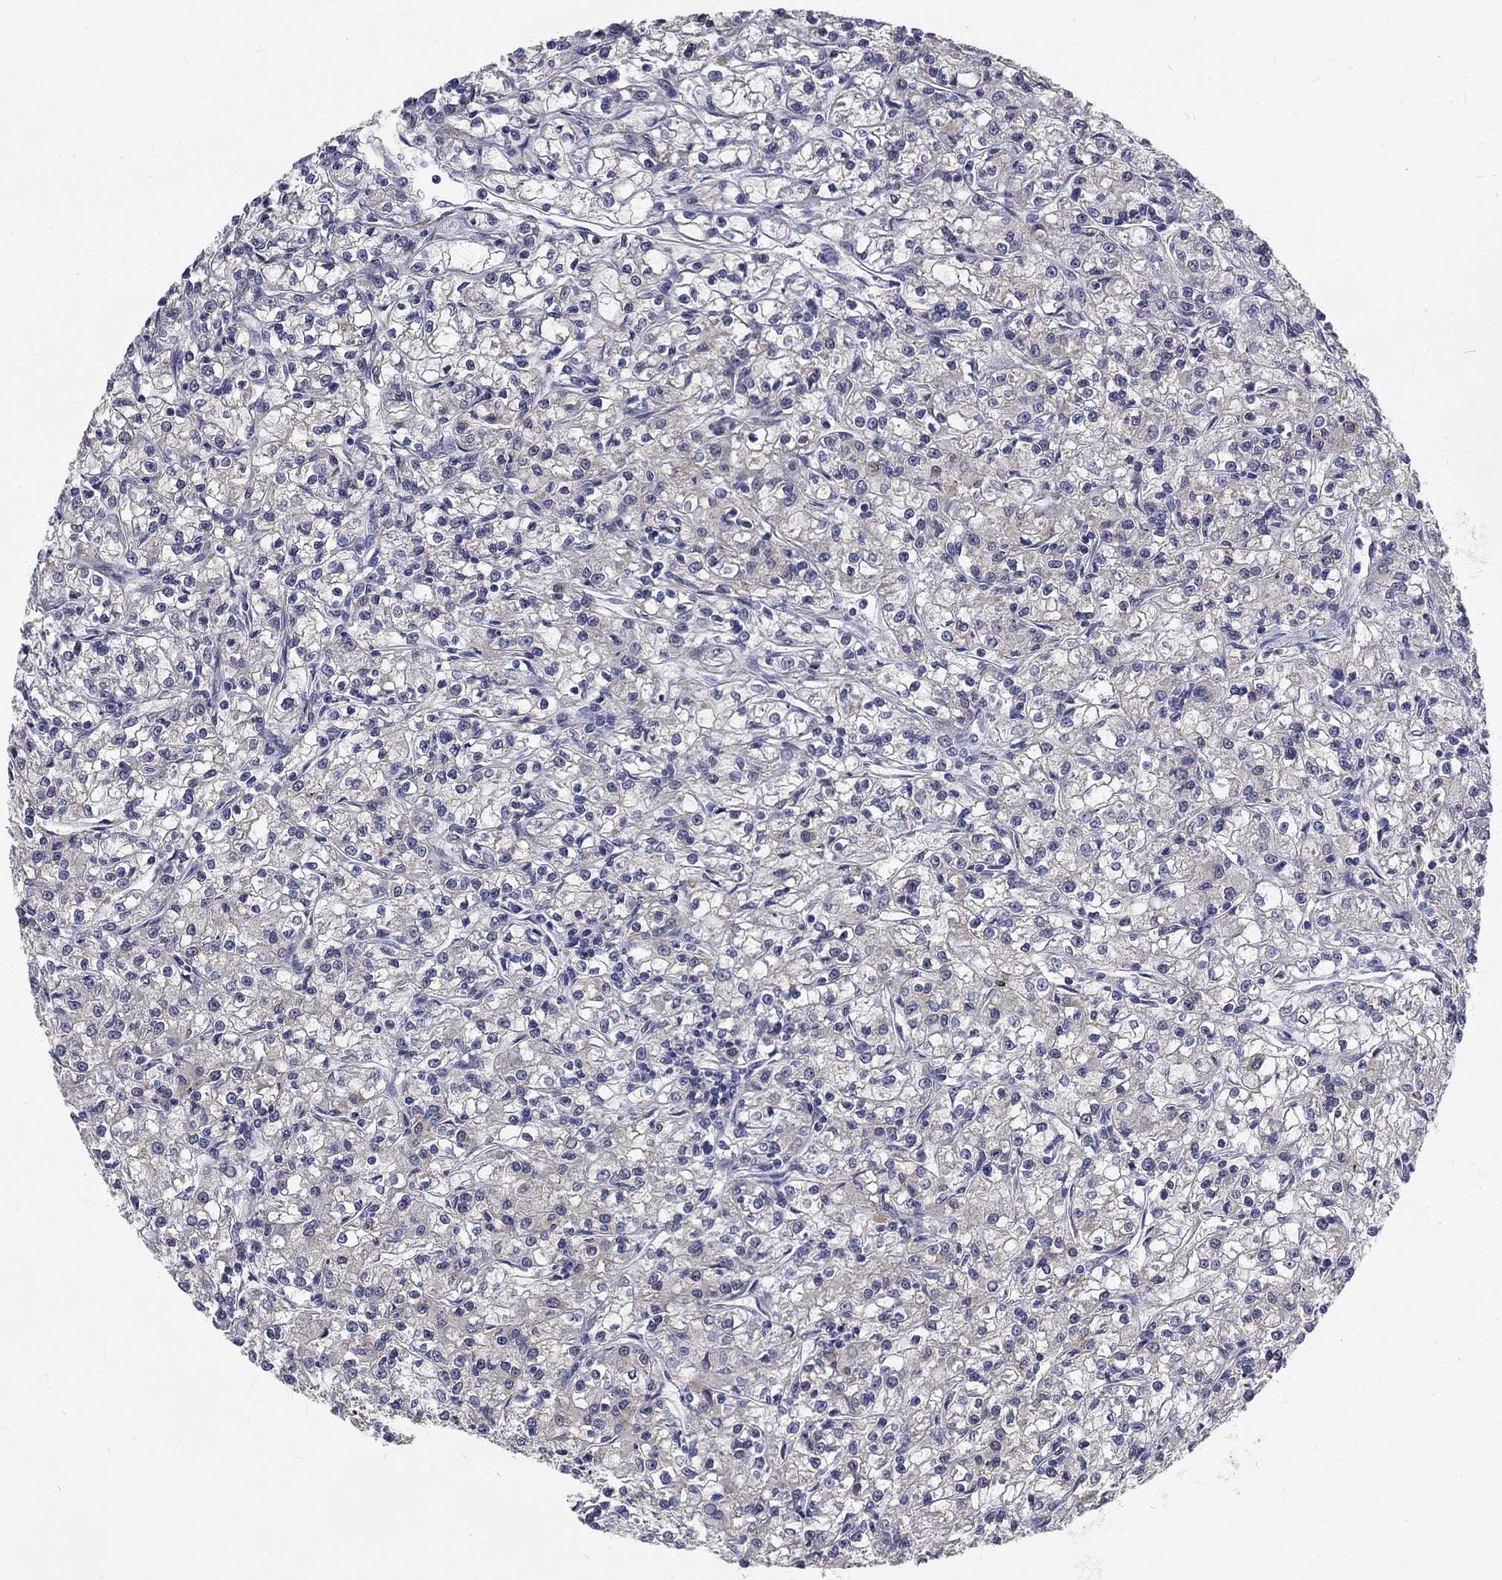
{"staining": {"intensity": "negative", "quantity": "none", "location": "none"}, "tissue": "renal cancer", "cell_type": "Tumor cells", "image_type": "cancer", "snomed": [{"axis": "morphology", "description": "Adenocarcinoma, NOS"}, {"axis": "topography", "description": "Kidney"}], "caption": "Human renal cancer (adenocarcinoma) stained for a protein using immunohistochemistry demonstrates no staining in tumor cells.", "gene": "PHKA1", "patient": {"sex": "female", "age": 59}}